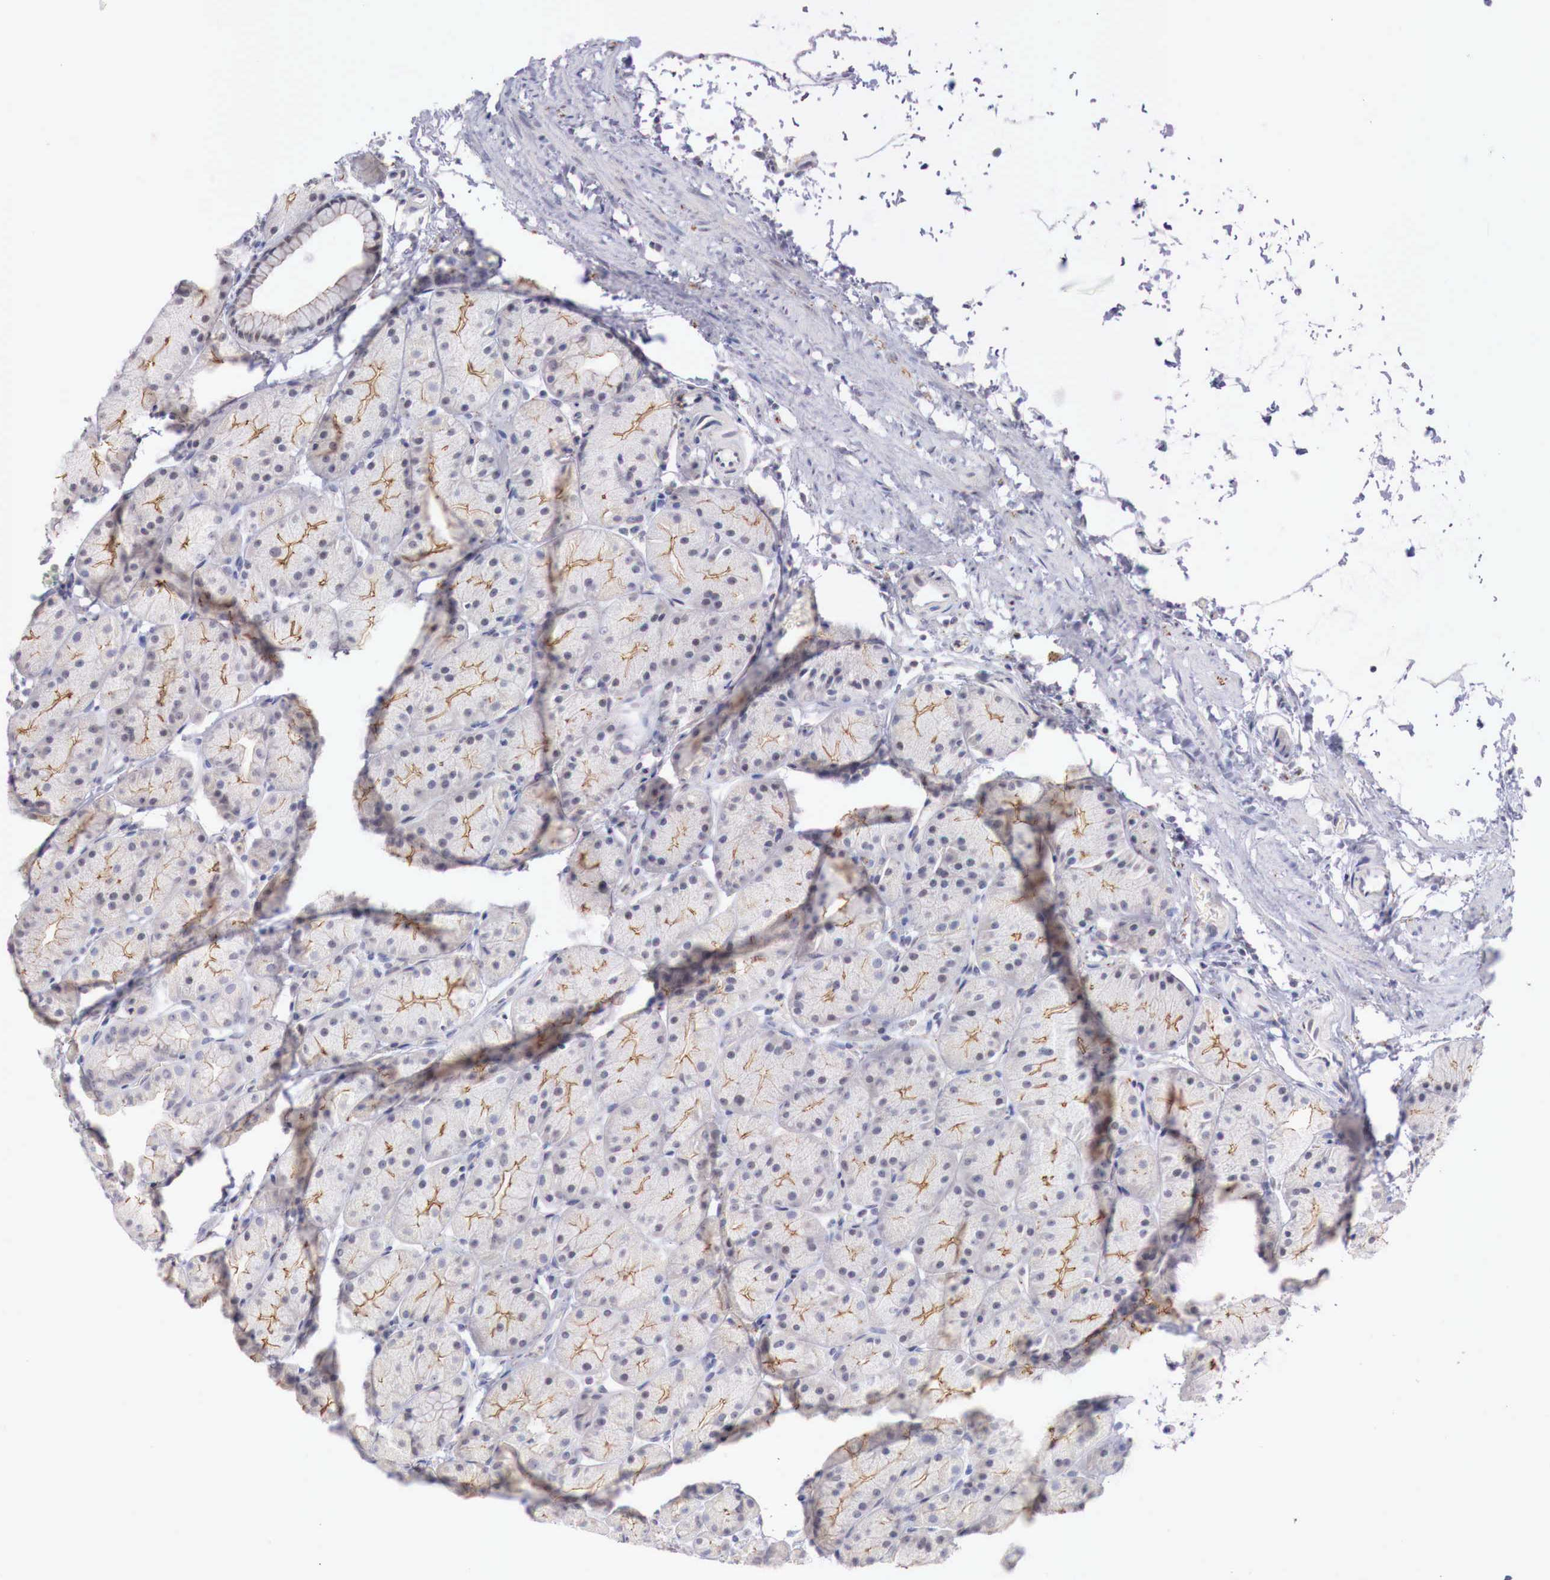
{"staining": {"intensity": "moderate", "quantity": ">75%", "location": "cytoplasmic/membranous"}, "tissue": "stomach", "cell_type": "Glandular cells", "image_type": "normal", "snomed": [{"axis": "morphology", "description": "Adenocarcinoma, NOS"}, {"axis": "topography", "description": "Stomach, upper"}], "caption": "IHC photomicrograph of normal human stomach stained for a protein (brown), which reveals medium levels of moderate cytoplasmic/membranous staining in about >75% of glandular cells.", "gene": "TRIM13", "patient": {"sex": "male", "age": 47}}